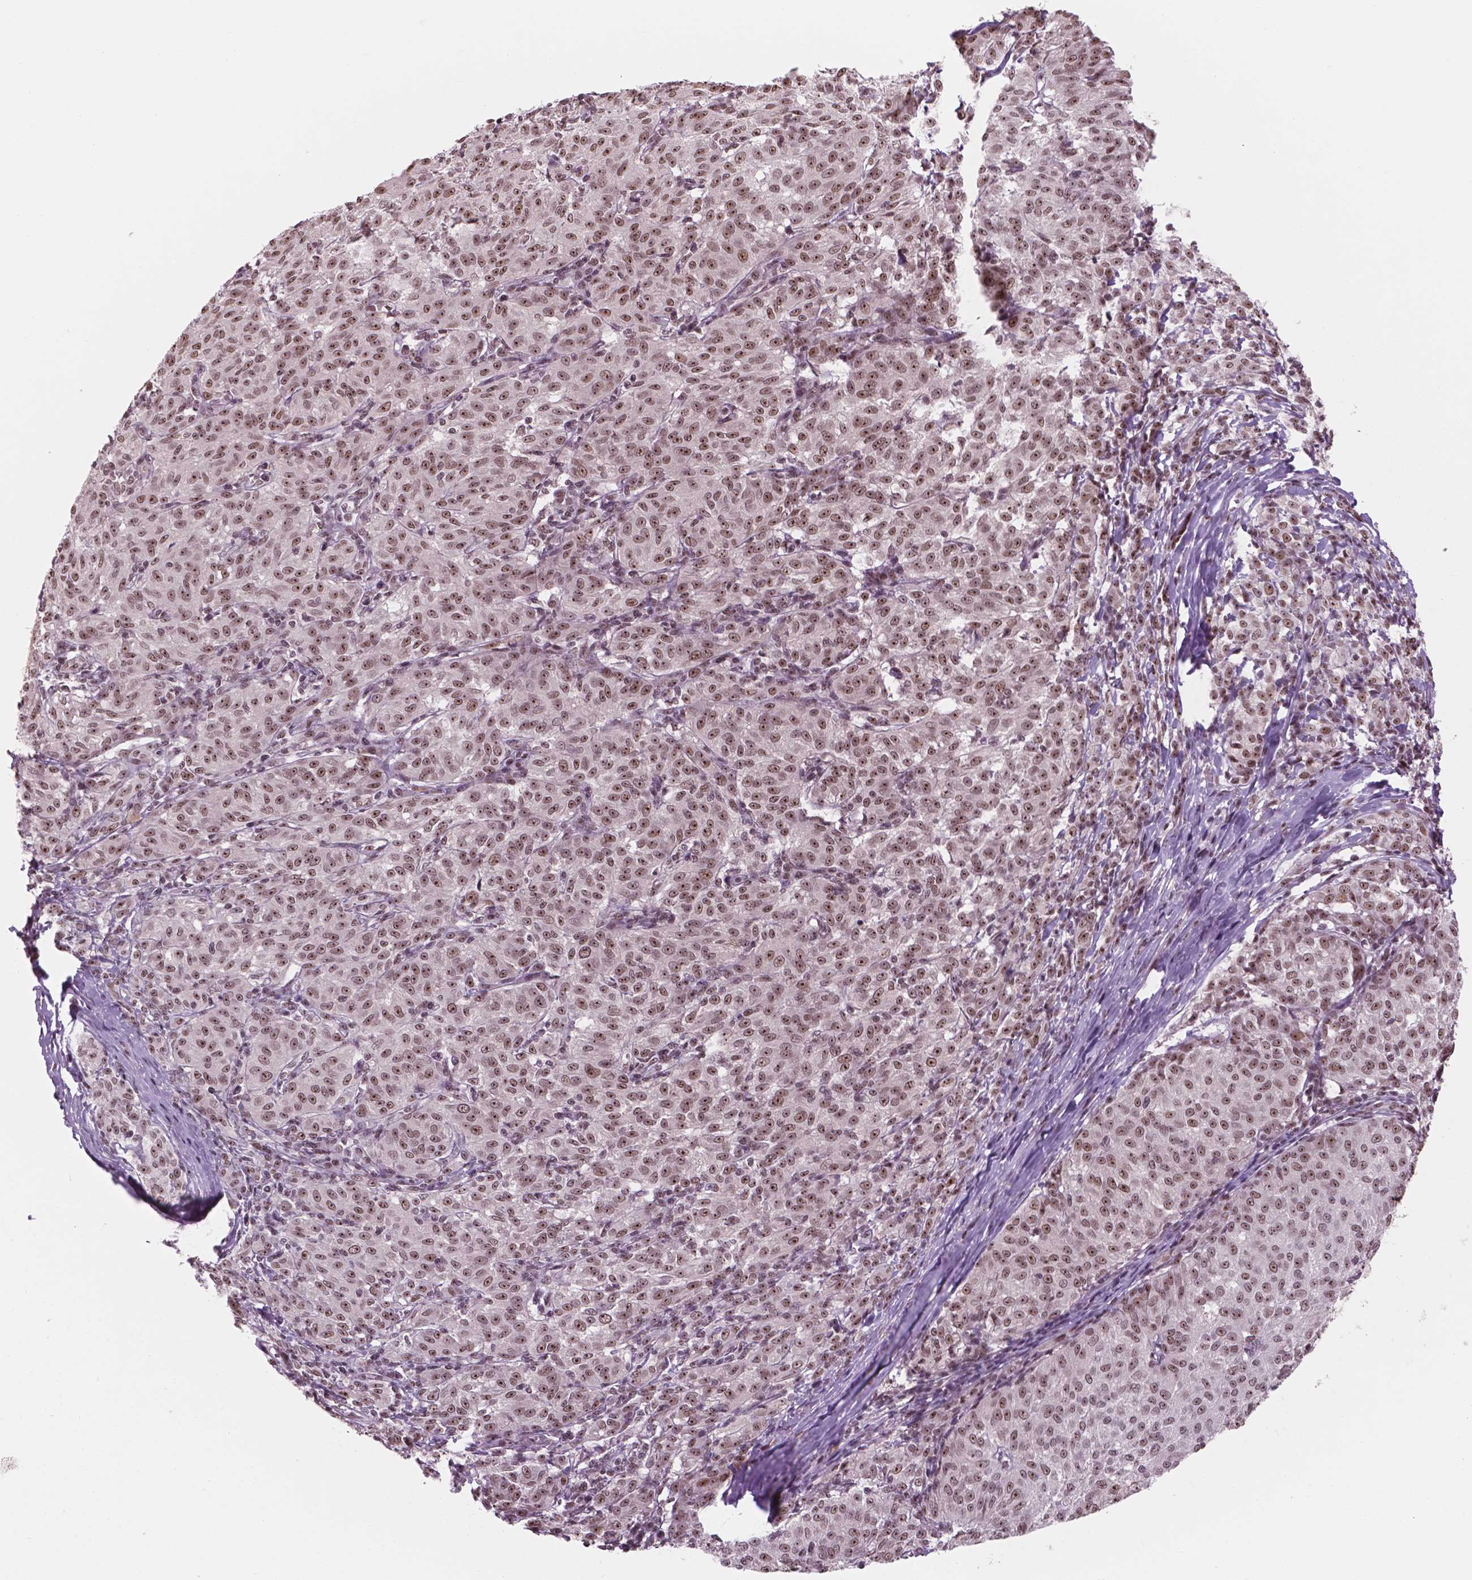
{"staining": {"intensity": "moderate", "quantity": ">75%", "location": "nuclear"}, "tissue": "melanoma", "cell_type": "Tumor cells", "image_type": "cancer", "snomed": [{"axis": "morphology", "description": "Malignant melanoma, NOS"}, {"axis": "topography", "description": "Skin"}], "caption": "Immunohistochemical staining of malignant melanoma exhibits medium levels of moderate nuclear protein positivity in about >75% of tumor cells.", "gene": "POLR2E", "patient": {"sex": "female", "age": 72}}